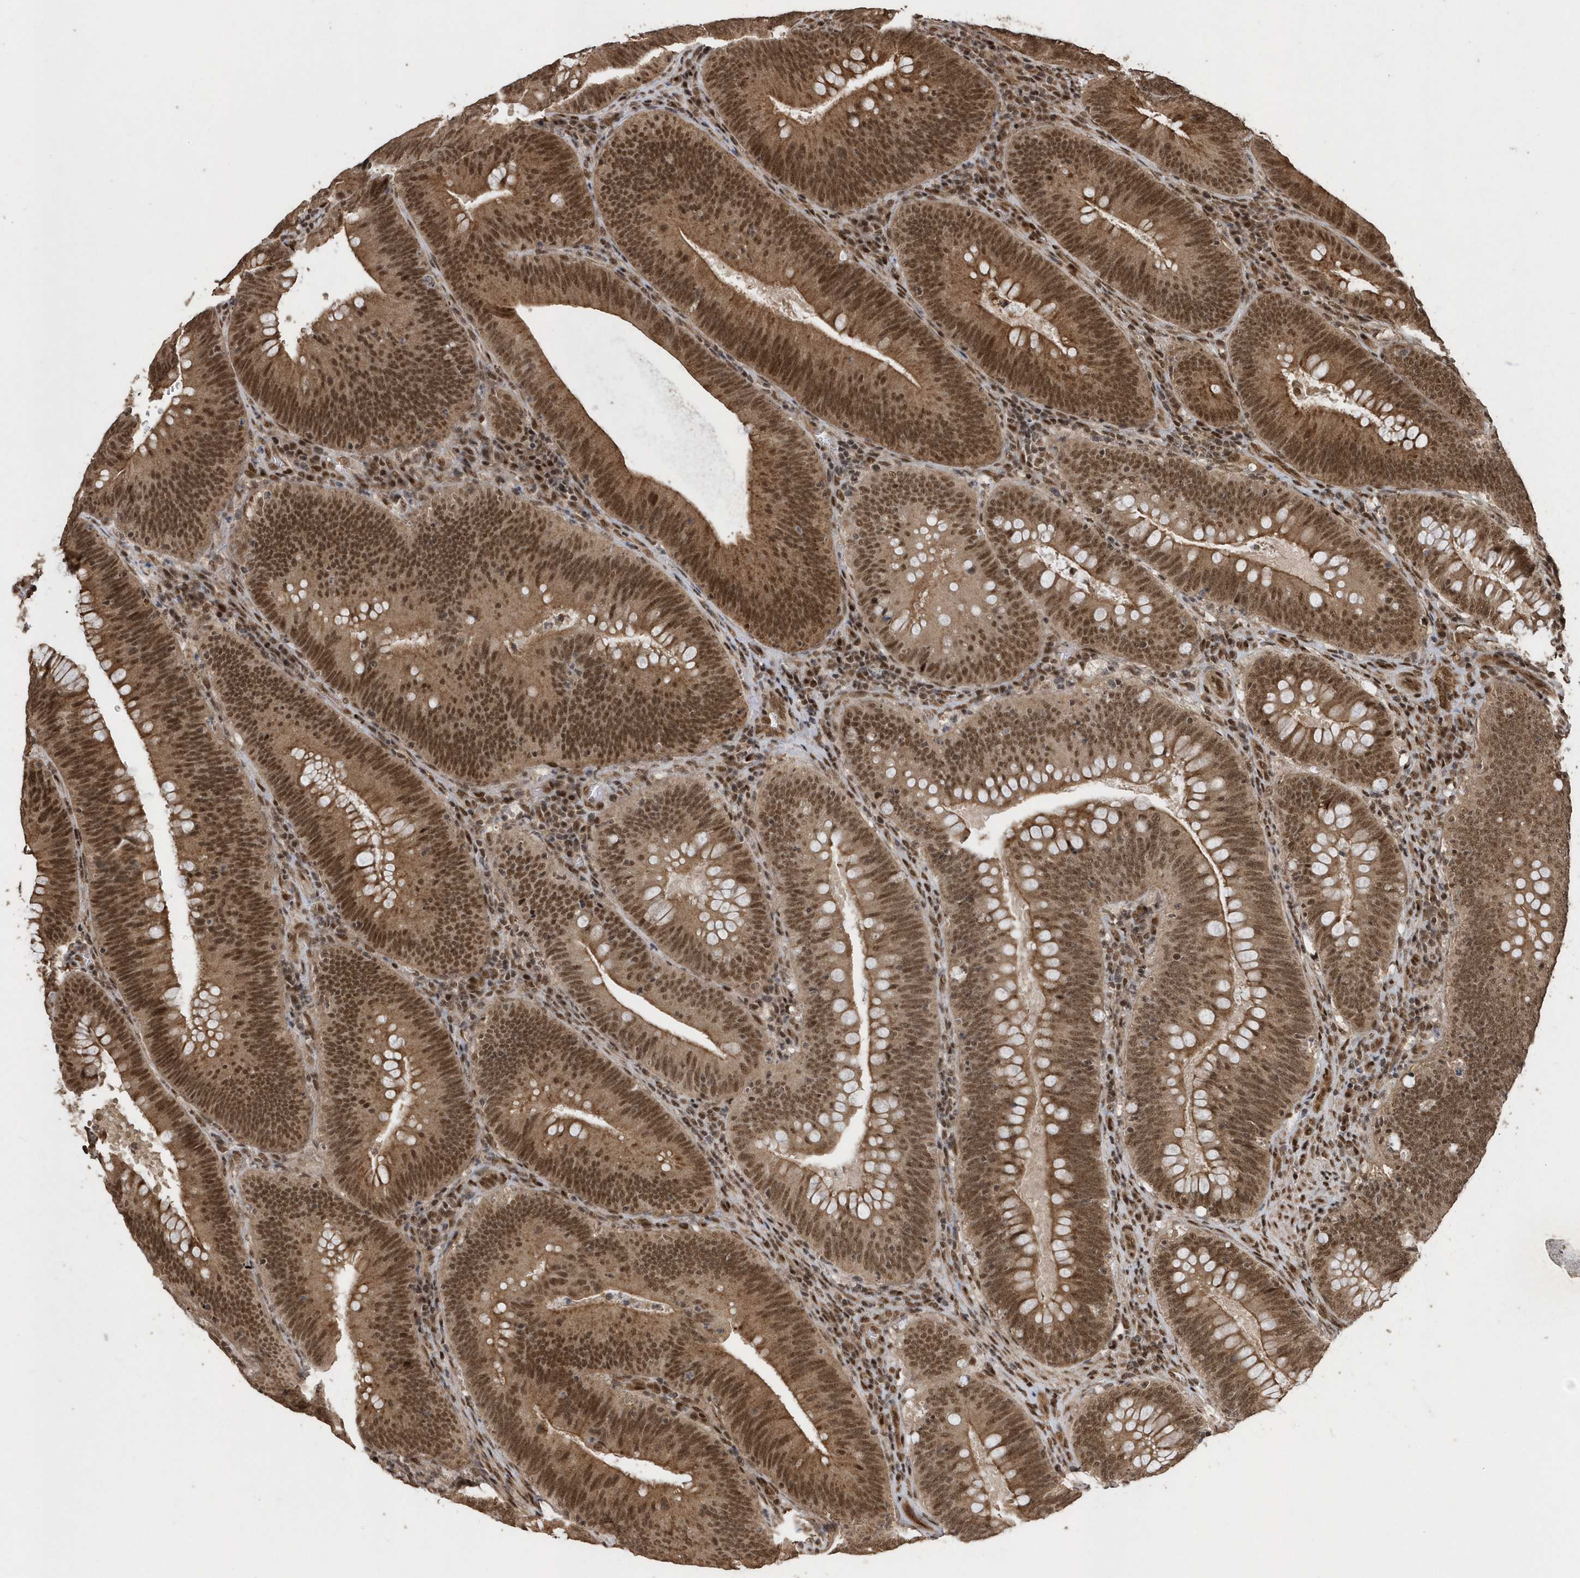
{"staining": {"intensity": "moderate", "quantity": ">75%", "location": "cytoplasmic/membranous,nuclear"}, "tissue": "colorectal cancer", "cell_type": "Tumor cells", "image_type": "cancer", "snomed": [{"axis": "morphology", "description": "Normal tissue, NOS"}, {"axis": "topography", "description": "Colon"}], "caption": "A brown stain shows moderate cytoplasmic/membranous and nuclear positivity of a protein in human colorectal cancer tumor cells.", "gene": "INTS12", "patient": {"sex": "female", "age": 82}}